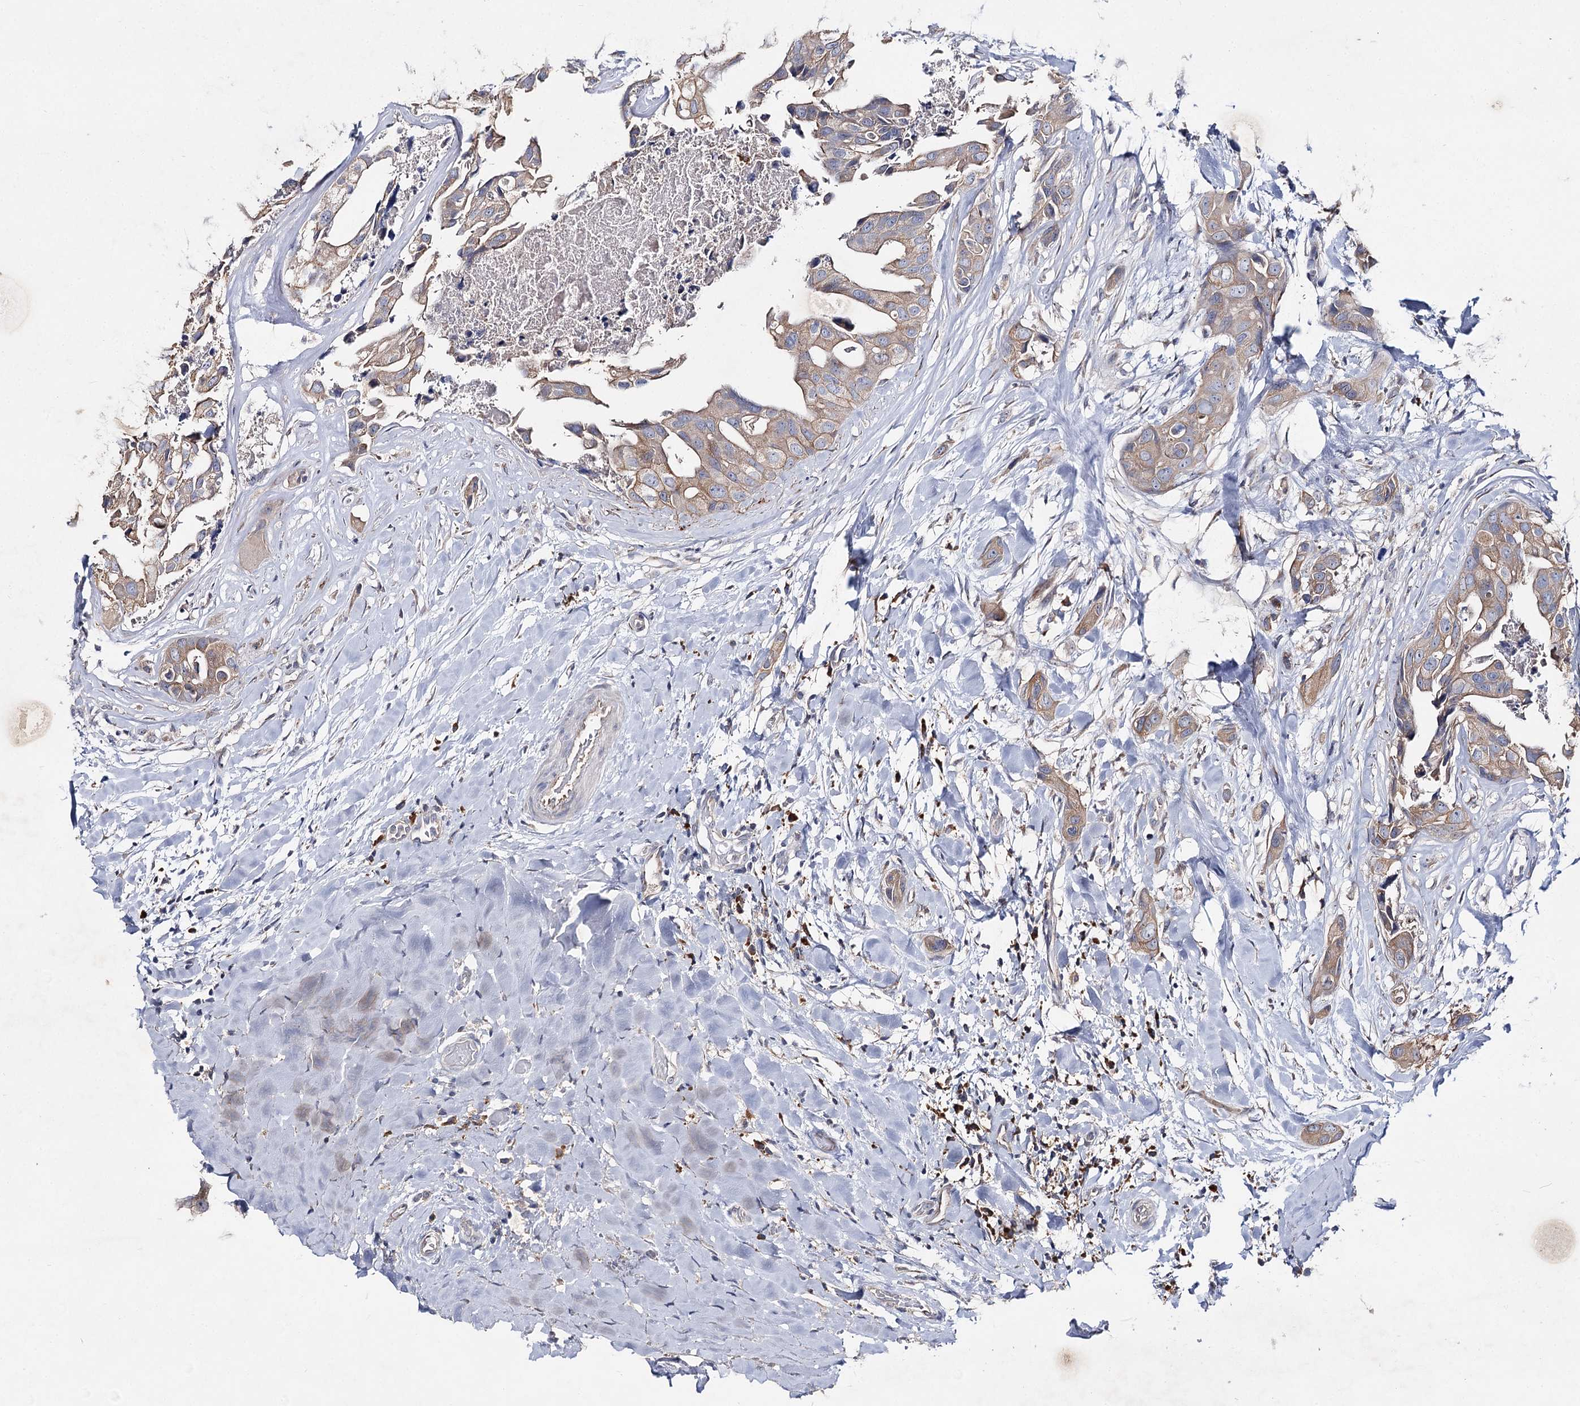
{"staining": {"intensity": "weak", "quantity": ">75%", "location": "cytoplasmic/membranous"}, "tissue": "head and neck cancer", "cell_type": "Tumor cells", "image_type": "cancer", "snomed": [{"axis": "morphology", "description": "Adenocarcinoma, NOS"}, {"axis": "morphology", "description": "Adenocarcinoma, metastatic, NOS"}, {"axis": "topography", "description": "Head-Neck"}], "caption": "Human adenocarcinoma (head and neck) stained for a protein (brown) reveals weak cytoplasmic/membranous positive staining in approximately >75% of tumor cells.", "gene": "IL1RAP", "patient": {"sex": "male", "age": 75}}